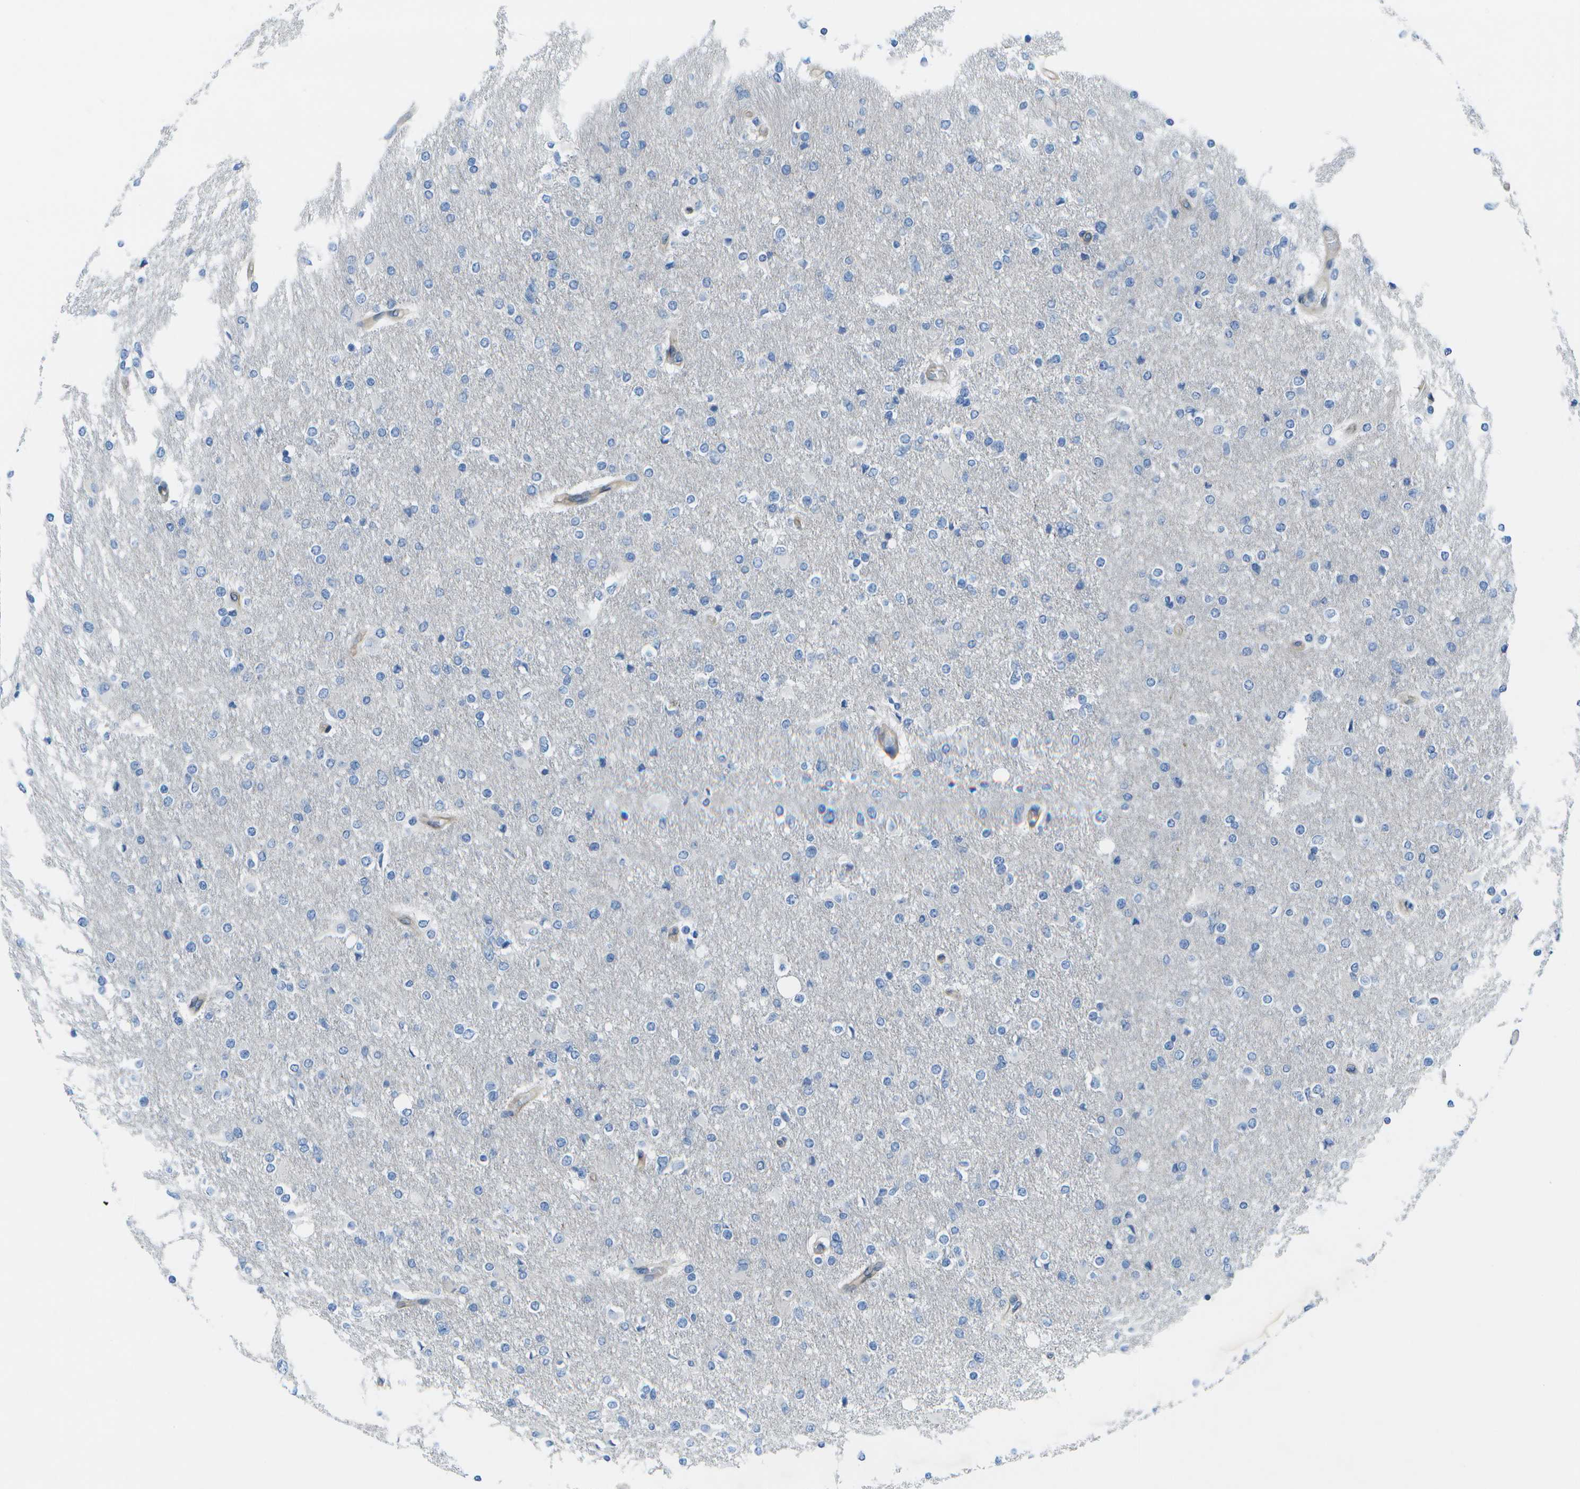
{"staining": {"intensity": "negative", "quantity": "none", "location": "none"}, "tissue": "glioma", "cell_type": "Tumor cells", "image_type": "cancer", "snomed": [{"axis": "morphology", "description": "Glioma, malignant, High grade"}, {"axis": "topography", "description": "Cerebral cortex"}], "caption": "Immunohistochemical staining of human malignant glioma (high-grade) shows no significant staining in tumor cells.", "gene": "SORBS3", "patient": {"sex": "female", "age": 36}}